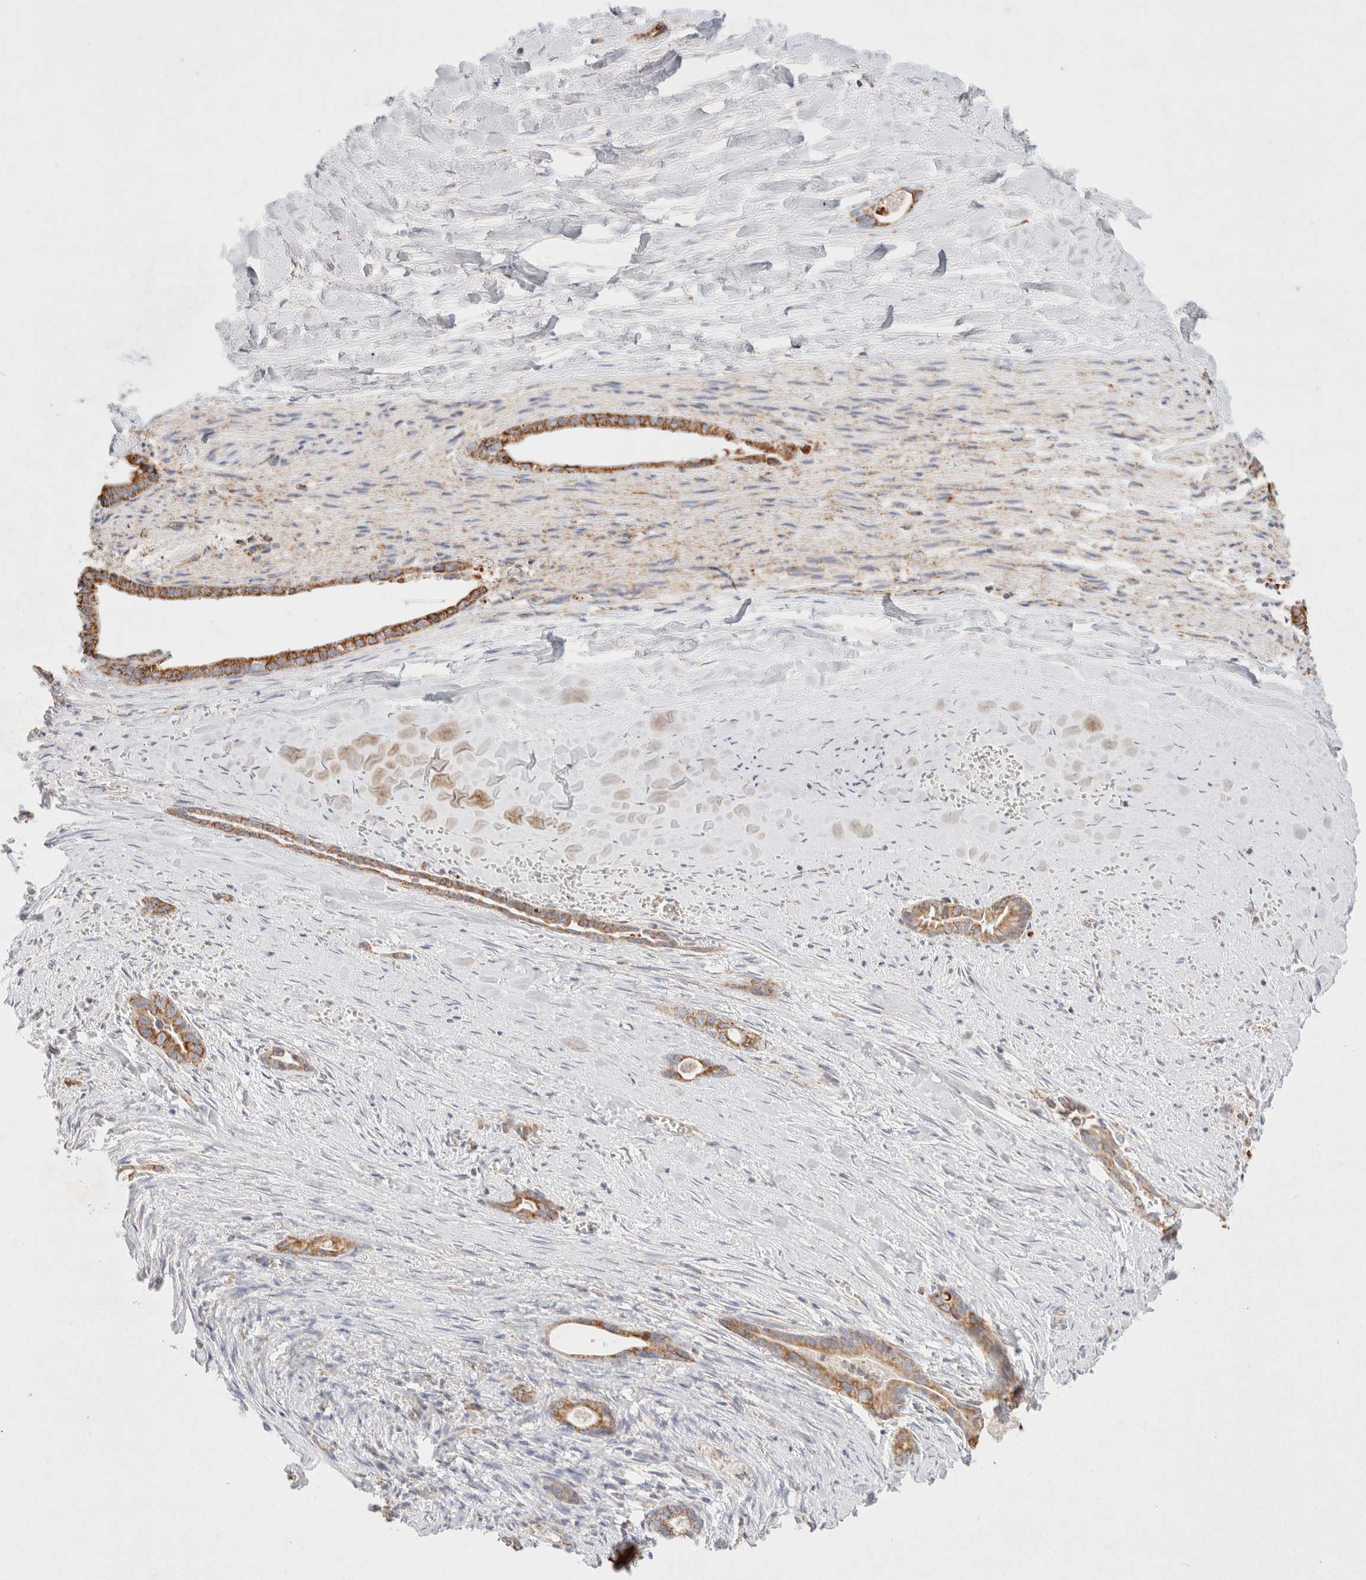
{"staining": {"intensity": "moderate", "quantity": ">75%", "location": "cytoplasmic/membranous"}, "tissue": "liver cancer", "cell_type": "Tumor cells", "image_type": "cancer", "snomed": [{"axis": "morphology", "description": "Cholangiocarcinoma"}, {"axis": "topography", "description": "Liver"}], "caption": "Liver cancer (cholangiocarcinoma) tissue demonstrates moderate cytoplasmic/membranous positivity in about >75% of tumor cells", "gene": "PHB2", "patient": {"sex": "female", "age": 55}}